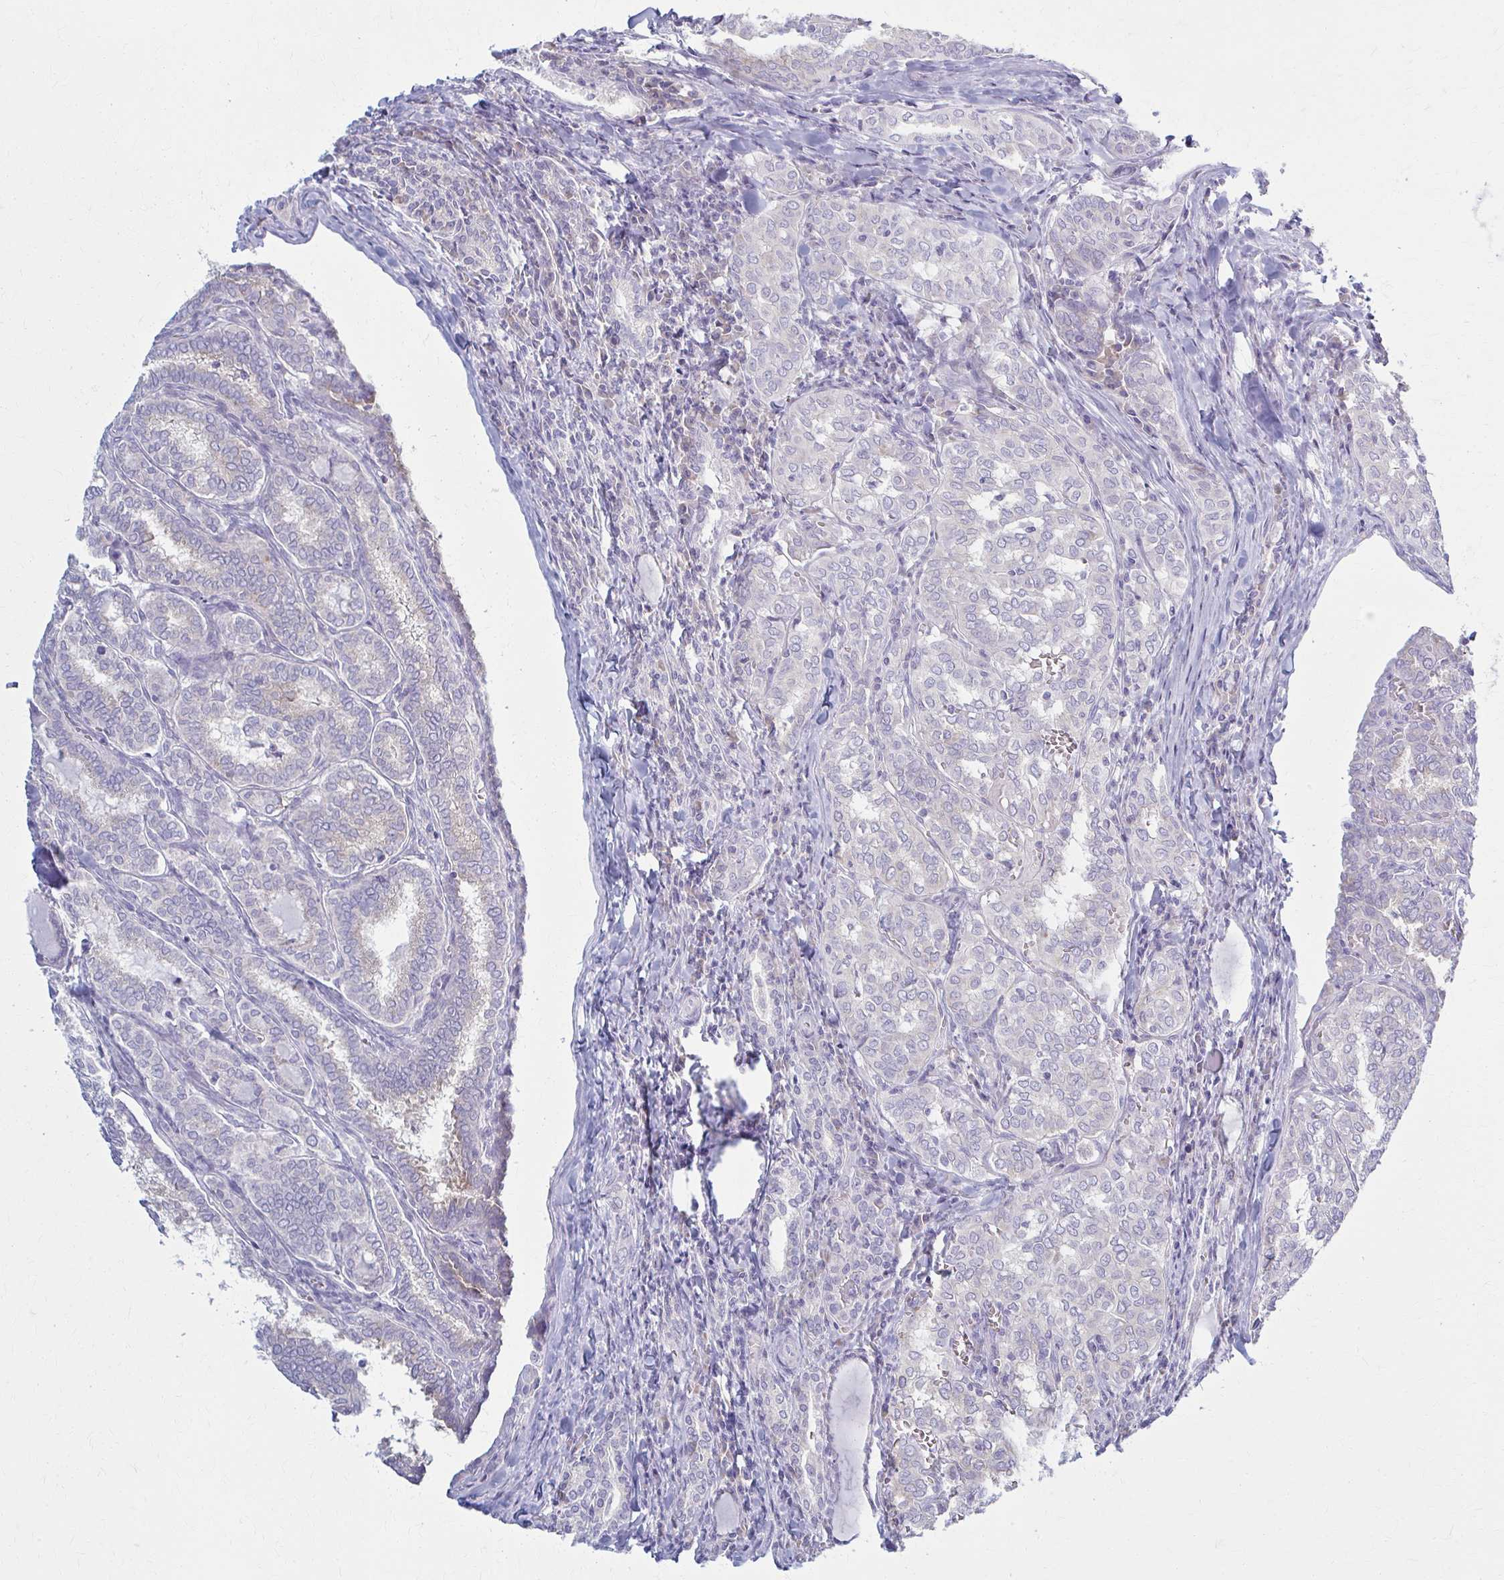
{"staining": {"intensity": "negative", "quantity": "none", "location": "none"}, "tissue": "thyroid cancer", "cell_type": "Tumor cells", "image_type": "cancer", "snomed": [{"axis": "morphology", "description": "Papillary adenocarcinoma, NOS"}, {"axis": "topography", "description": "Thyroid gland"}], "caption": "High power microscopy micrograph of an IHC photomicrograph of thyroid cancer (papillary adenocarcinoma), revealing no significant staining in tumor cells. (Brightfield microscopy of DAB (3,3'-diaminobenzidine) IHC at high magnification).", "gene": "PRKRA", "patient": {"sex": "female", "age": 30}}